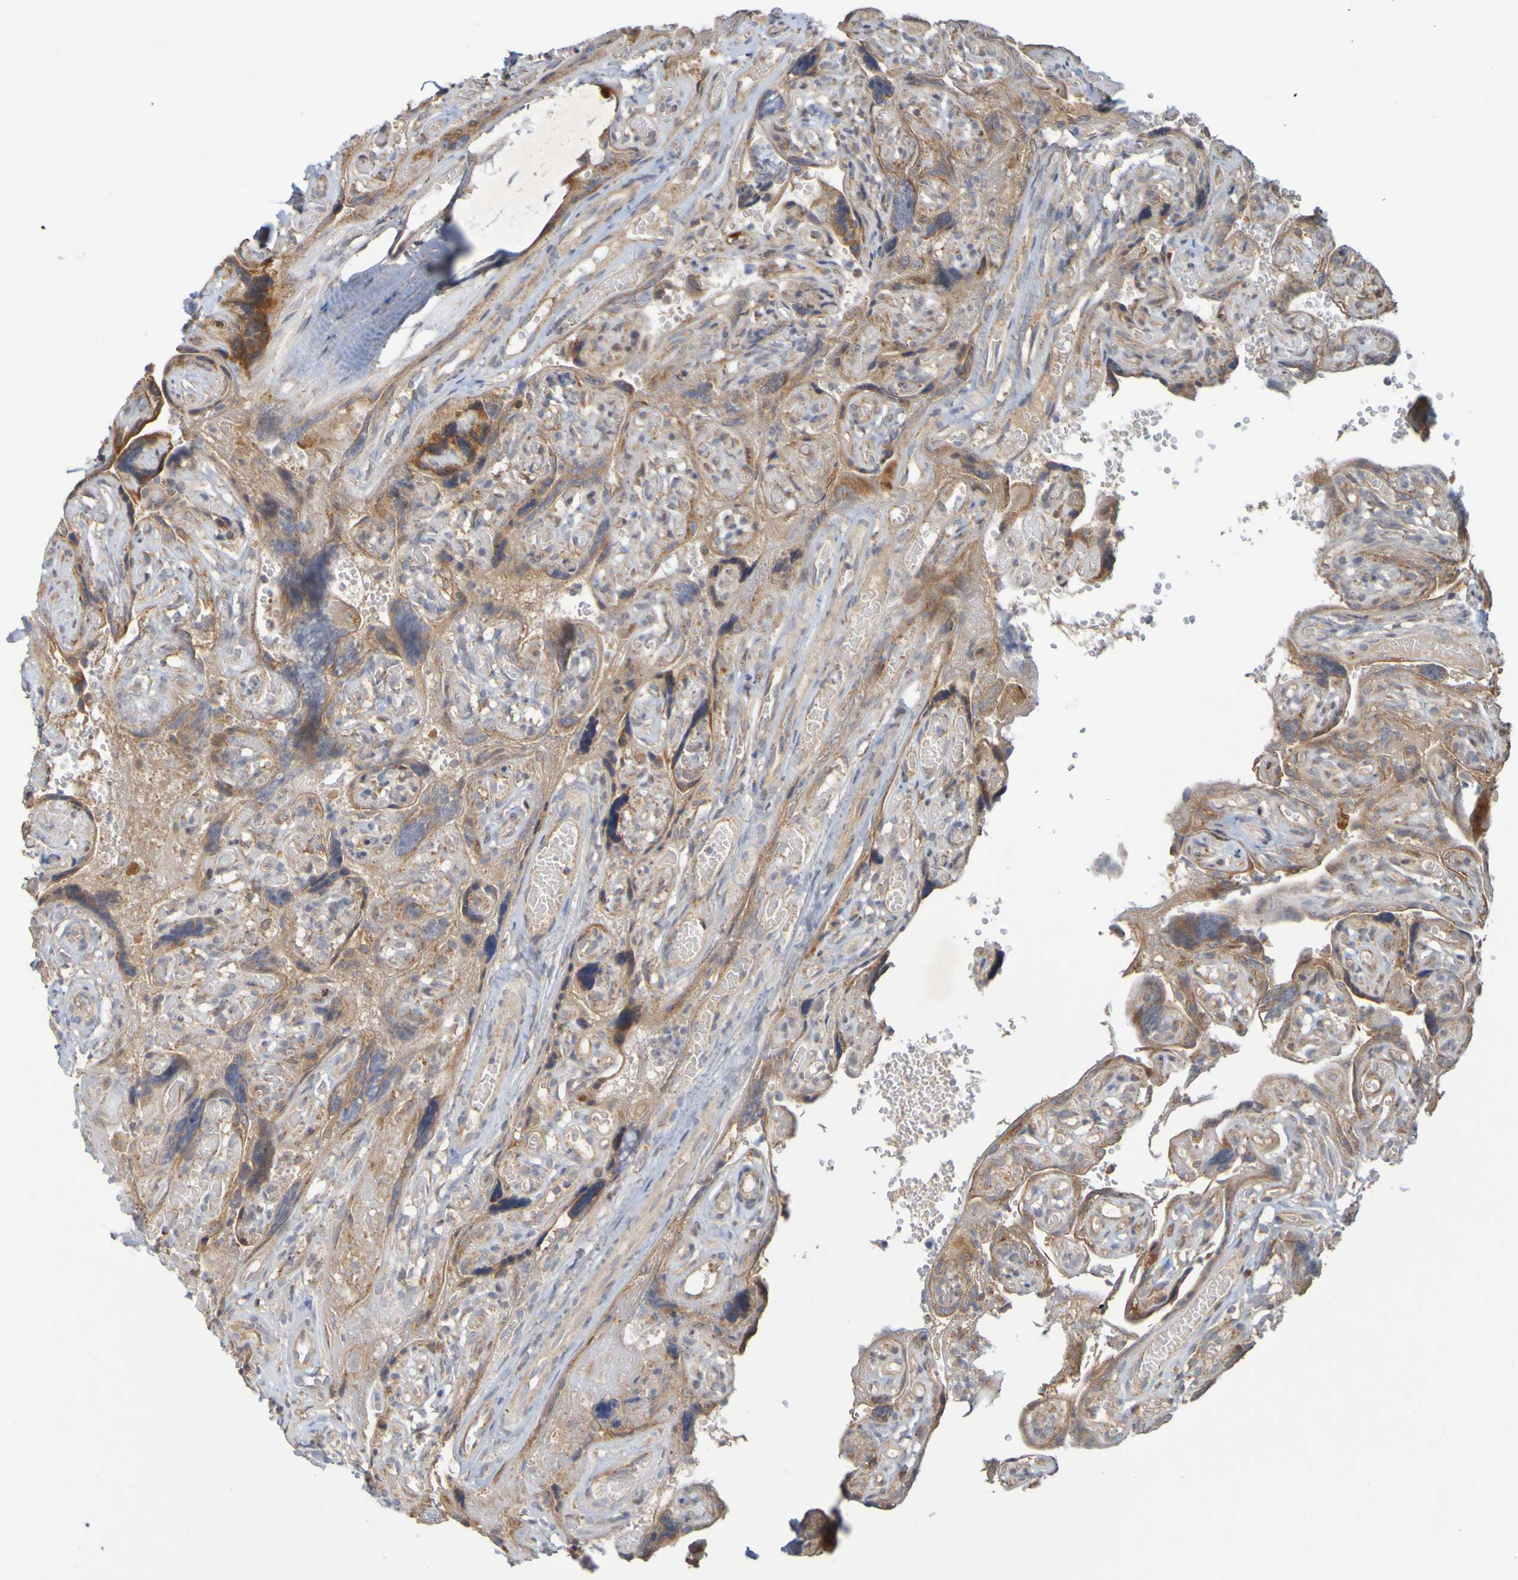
{"staining": {"intensity": "moderate", "quantity": ">75%", "location": "cytoplasmic/membranous"}, "tissue": "placenta", "cell_type": "Decidual cells", "image_type": "normal", "snomed": [{"axis": "morphology", "description": "Normal tissue, NOS"}, {"axis": "topography", "description": "Placenta"}], "caption": "Placenta stained with DAB (3,3'-diaminobenzidine) IHC exhibits medium levels of moderate cytoplasmic/membranous expression in approximately >75% of decidual cells. Nuclei are stained in blue.", "gene": "TMBIM1", "patient": {"sex": "female", "age": 30}}